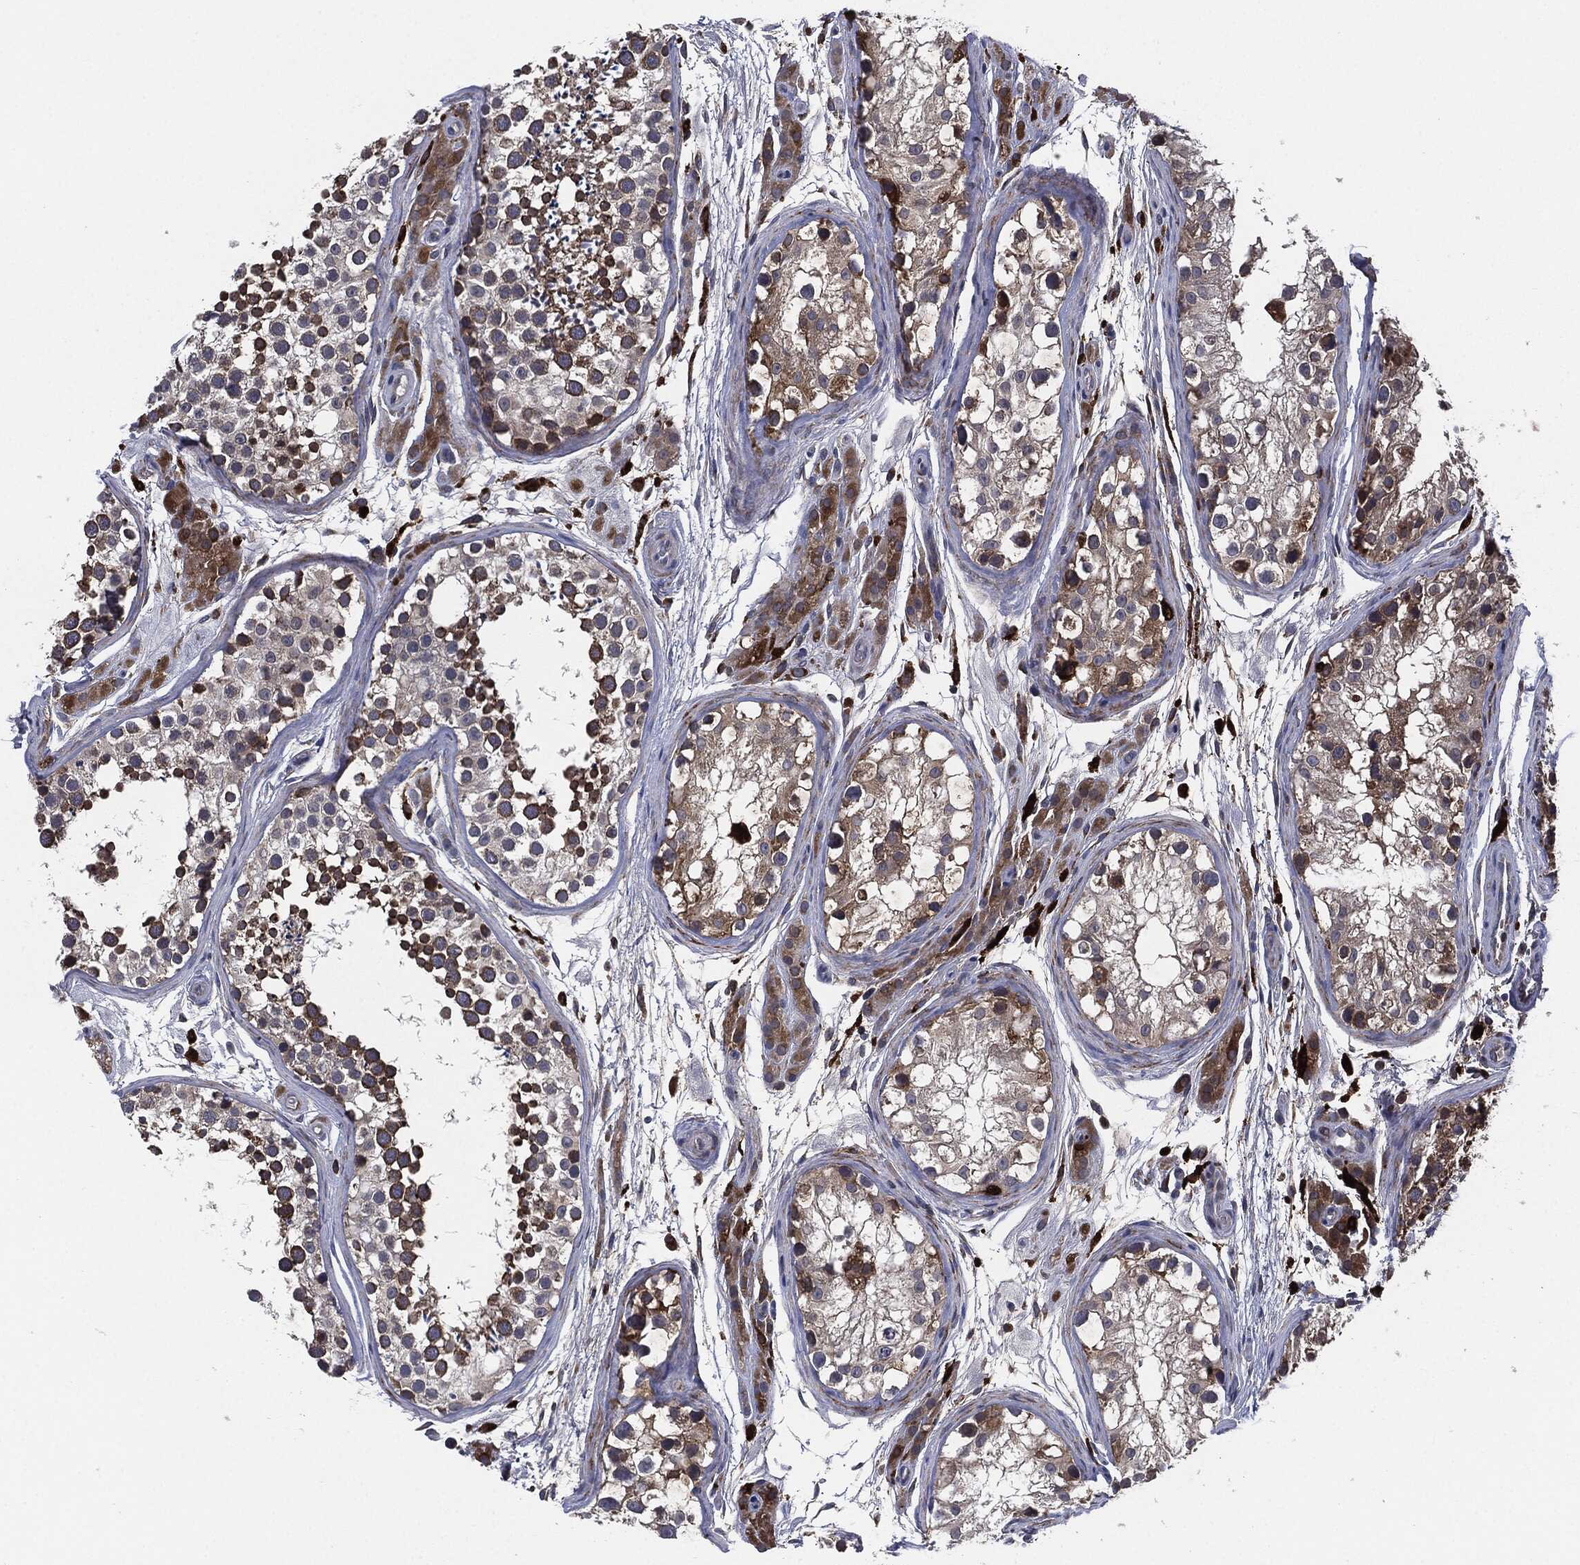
{"staining": {"intensity": "strong", "quantity": "25%-75%", "location": "cytoplasmic/membranous"}, "tissue": "testis", "cell_type": "Cells in seminiferous ducts", "image_type": "normal", "snomed": [{"axis": "morphology", "description": "Normal tissue, NOS"}, {"axis": "topography", "description": "Testis"}], "caption": "IHC histopathology image of benign testis: testis stained using immunohistochemistry demonstrates high levels of strong protein expression localized specifically in the cytoplasmic/membranous of cells in seminiferous ducts, appearing as a cytoplasmic/membranous brown color.", "gene": "TMEM11", "patient": {"sex": "male", "age": 31}}